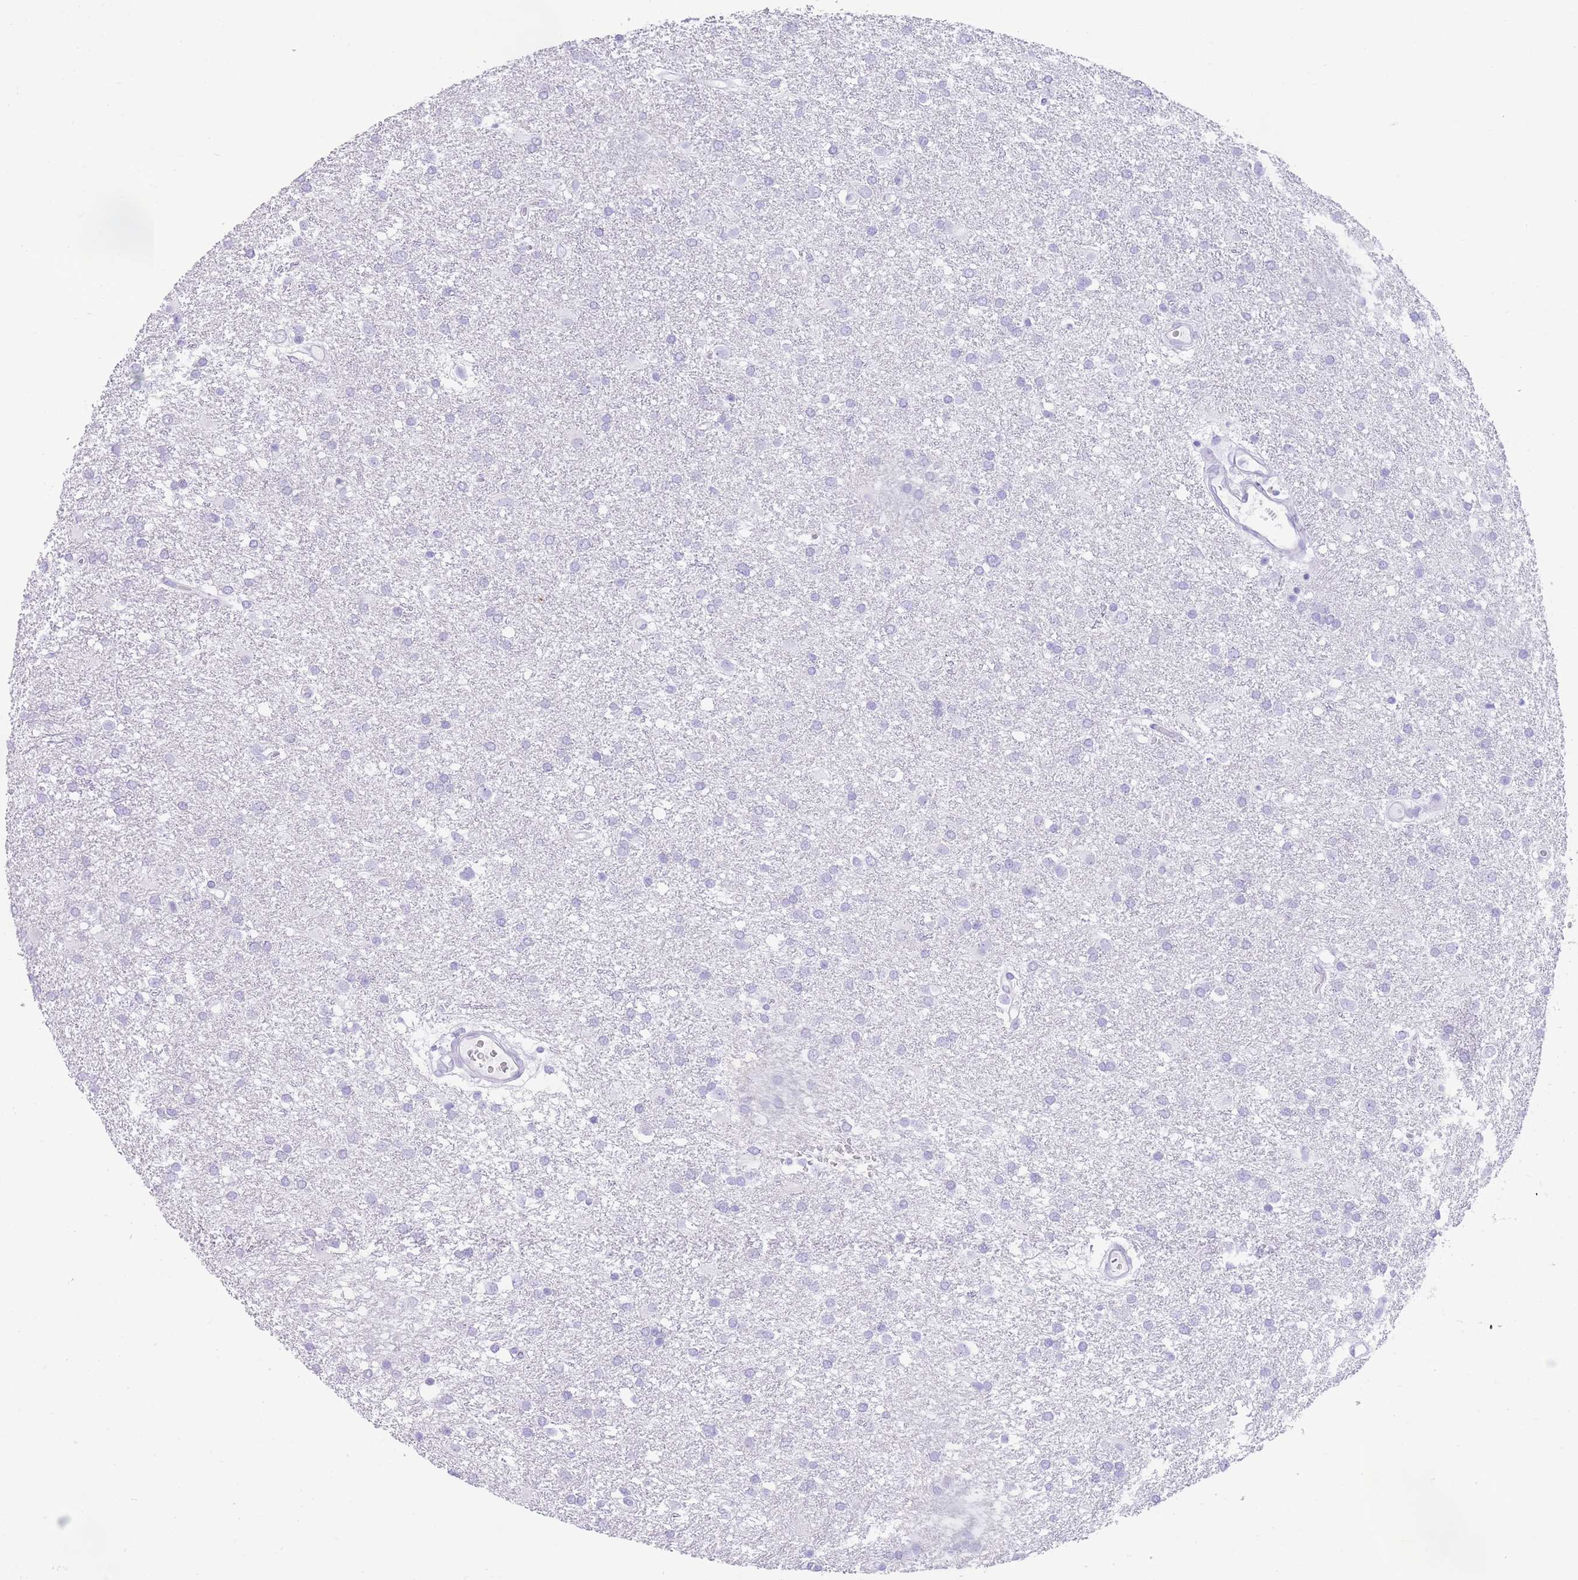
{"staining": {"intensity": "negative", "quantity": "none", "location": "none"}, "tissue": "glioma", "cell_type": "Tumor cells", "image_type": "cancer", "snomed": [{"axis": "morphology", "description": "Glioma, malignant, Low grade"}, {"axis": "topography", "description": "Brain"}], "caption": "Tumor cells are negative for protein expression in human low-grade glioma (malignant).", "gene": "ELOA2", "patient": {"sex": "female", "age": 32}}